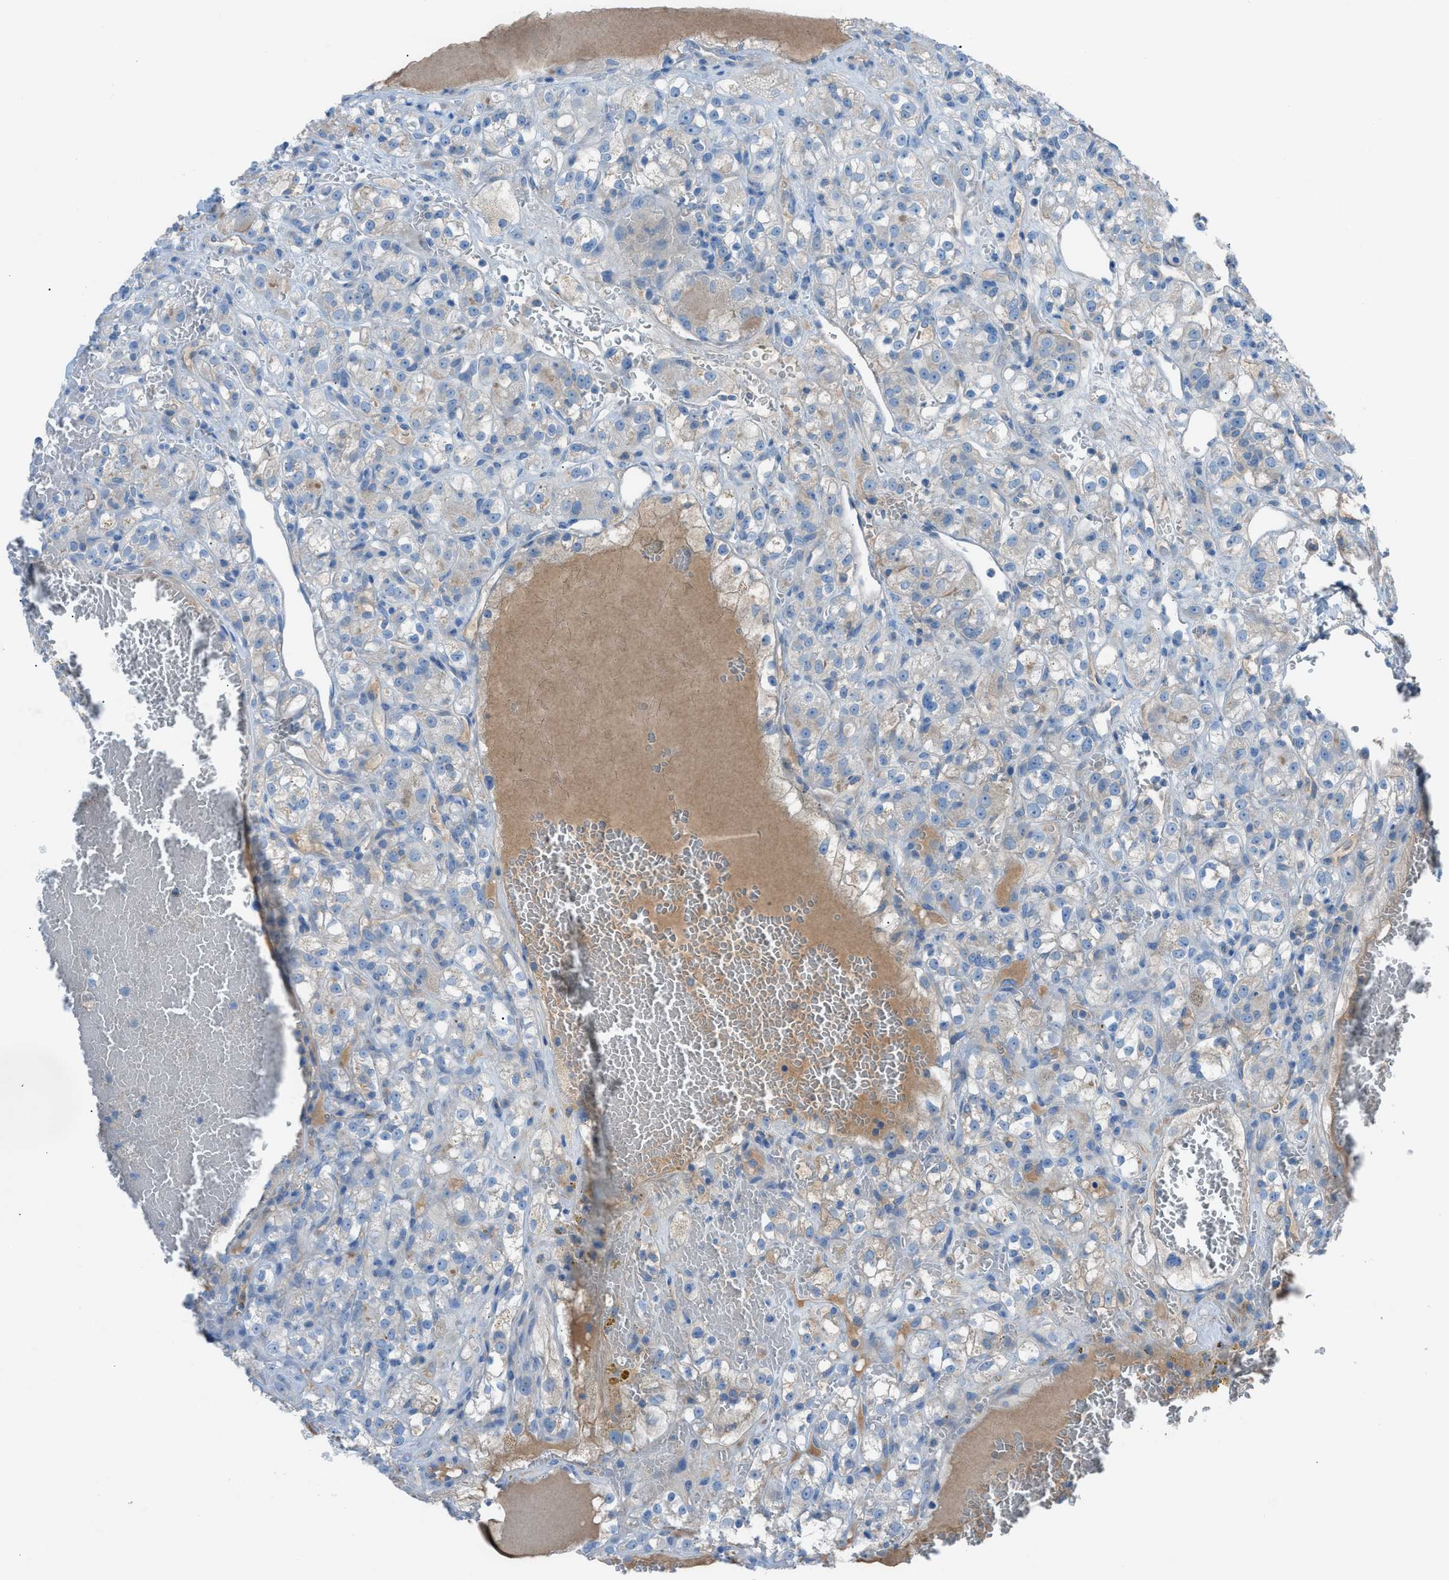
{"staining": {"intensity": "weak", "quantity": "<25%", "location": "cytoplasmic/membranous"}, "tissue": "renal cancer", "cell_type": "Tumor cells", "image_type": "cancer", "snomed": [{"axis": "morphology", "description": "Normal tissue, NOS"}, {"axis": "morphology", "description": "Adenocarcinoma, NOS"}, {"axis": "topography", "description": "Kidney"}], "caption": "This is an immunohistochemistry photomicrograph of renal cancer. There is no staining in tumor cells.", "gene": "C5AR2", "patient": {"sex": "male", "age": 61}}